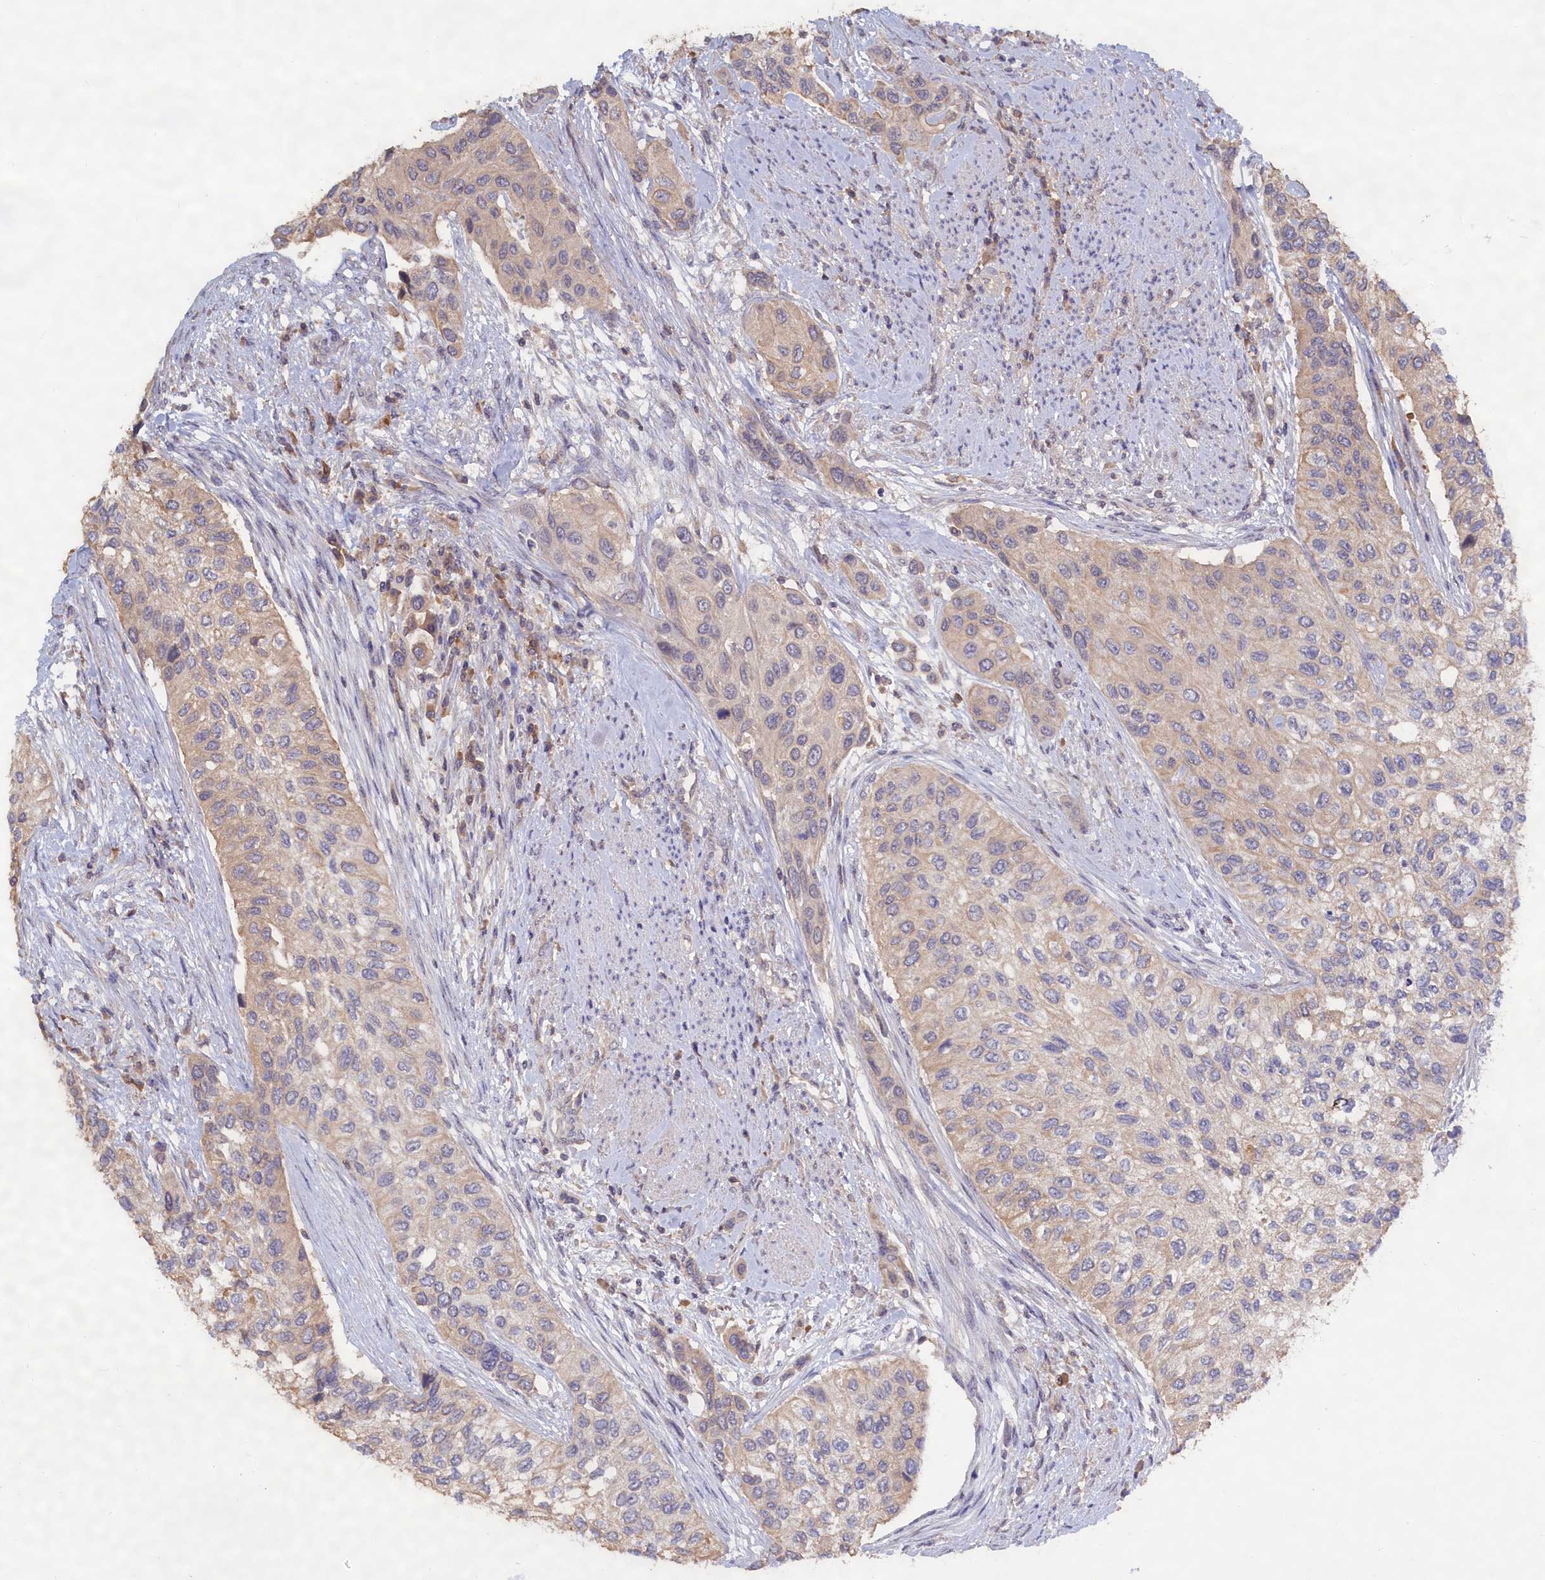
{"staining": {"intensity": "weak", "quantity": "<25%", "location": "cytoplasmic/membranous"}, "tissue": "urothelial cancer", "cell_type": "Tumor cells", "image_type": "cancer", "snomed": [{"axis": "morphology", "description": "Normal tissue, NOS"}, {"axis": "morphology", "description": "Urothelial carcinoma, High grade"}, {"axis": "topography", "description": "Vascular tissue"}, {"axis": "topography", "description": "Urinary bladder"}], "caption": "Immunohistochemical staining of human urothelial carcinoma (high-grade) shows no significant expression in tumor cells.", "gene": "CELF5", "patient": {"sex": "female", "age": 56}}